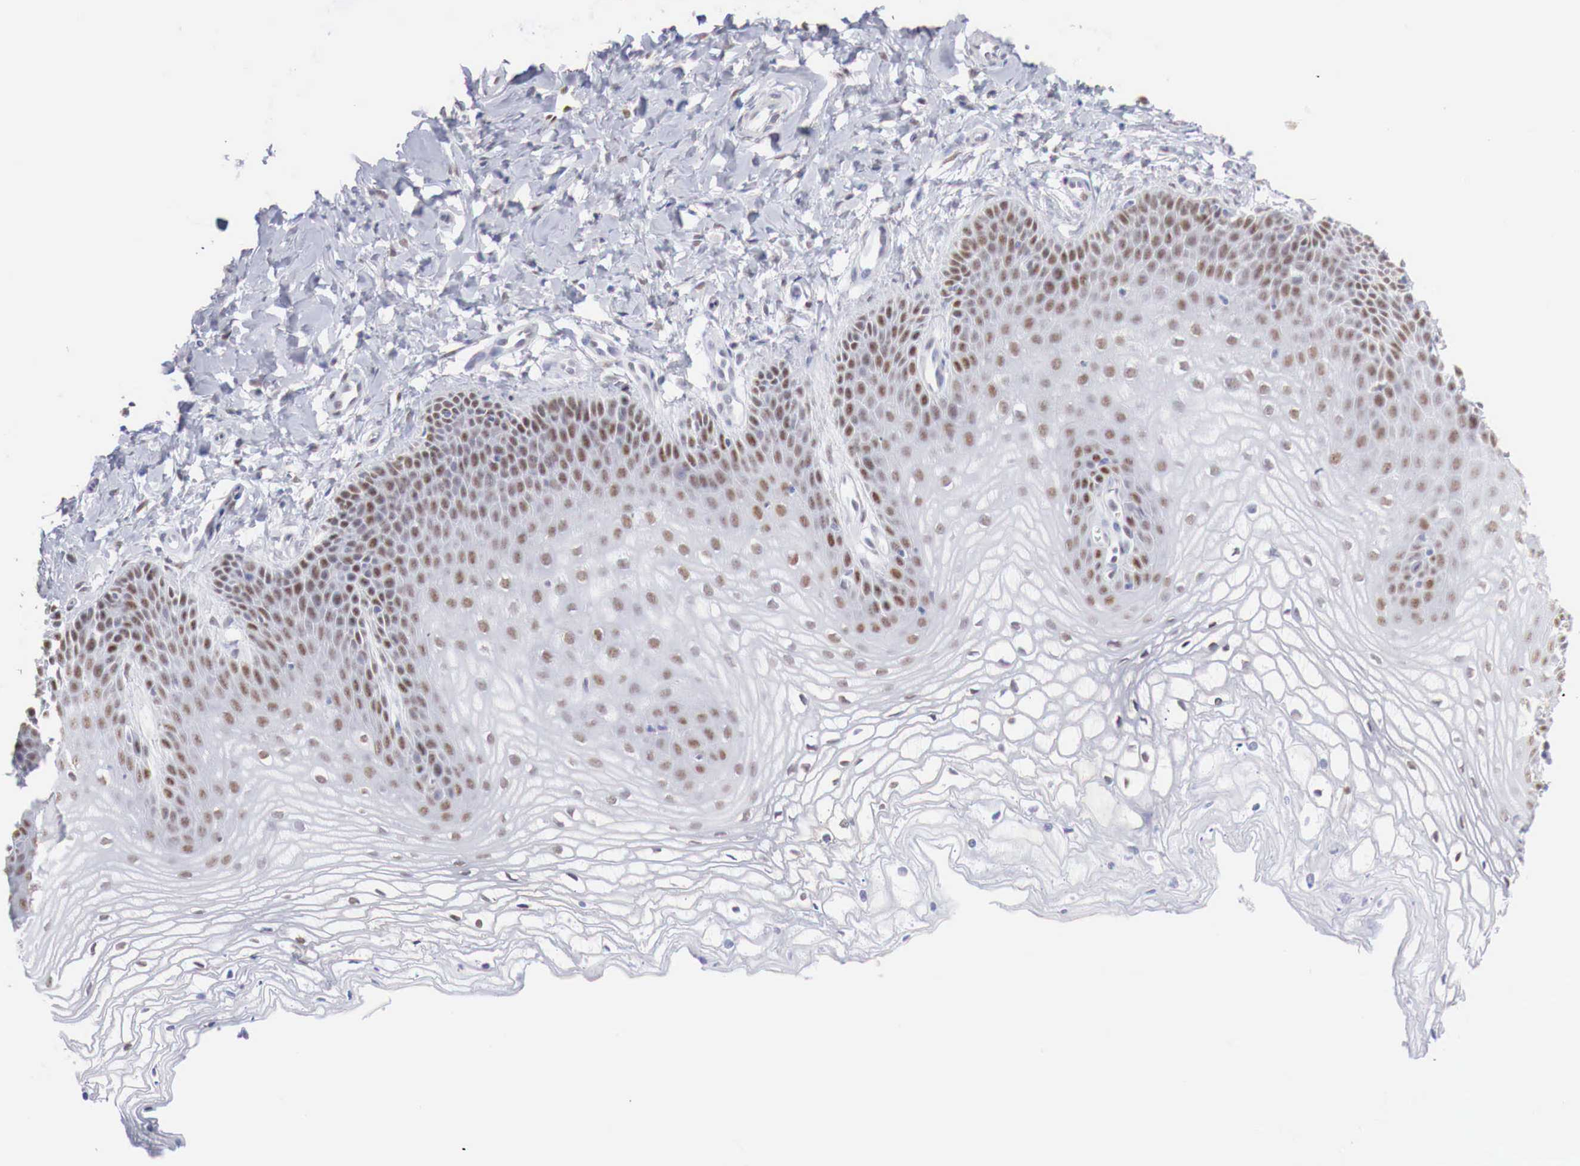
{"staining": {"intensity": "moderate", "quantity": ">75%", "location": "nuclear"}, "tissue": "vagina", "cell_type": "Squamous epithelial cells", "image_type": "normal", "snomed": [{"axis": "morphology", "description": "Normal tissue, NOS"}, {"axis": "topography", "description": "Vagina"}], "caption": "A micrograph of vagina stained for a protein shows moderate nuclear brown staining in squamous epithelial cells. The protein is stained brown, and the nuclei are stained in blue (DAB IHC with brightfield microscopy, high magnification).", "gene": "FOXP2", "patient": {"sex": "female", "age": 68}}